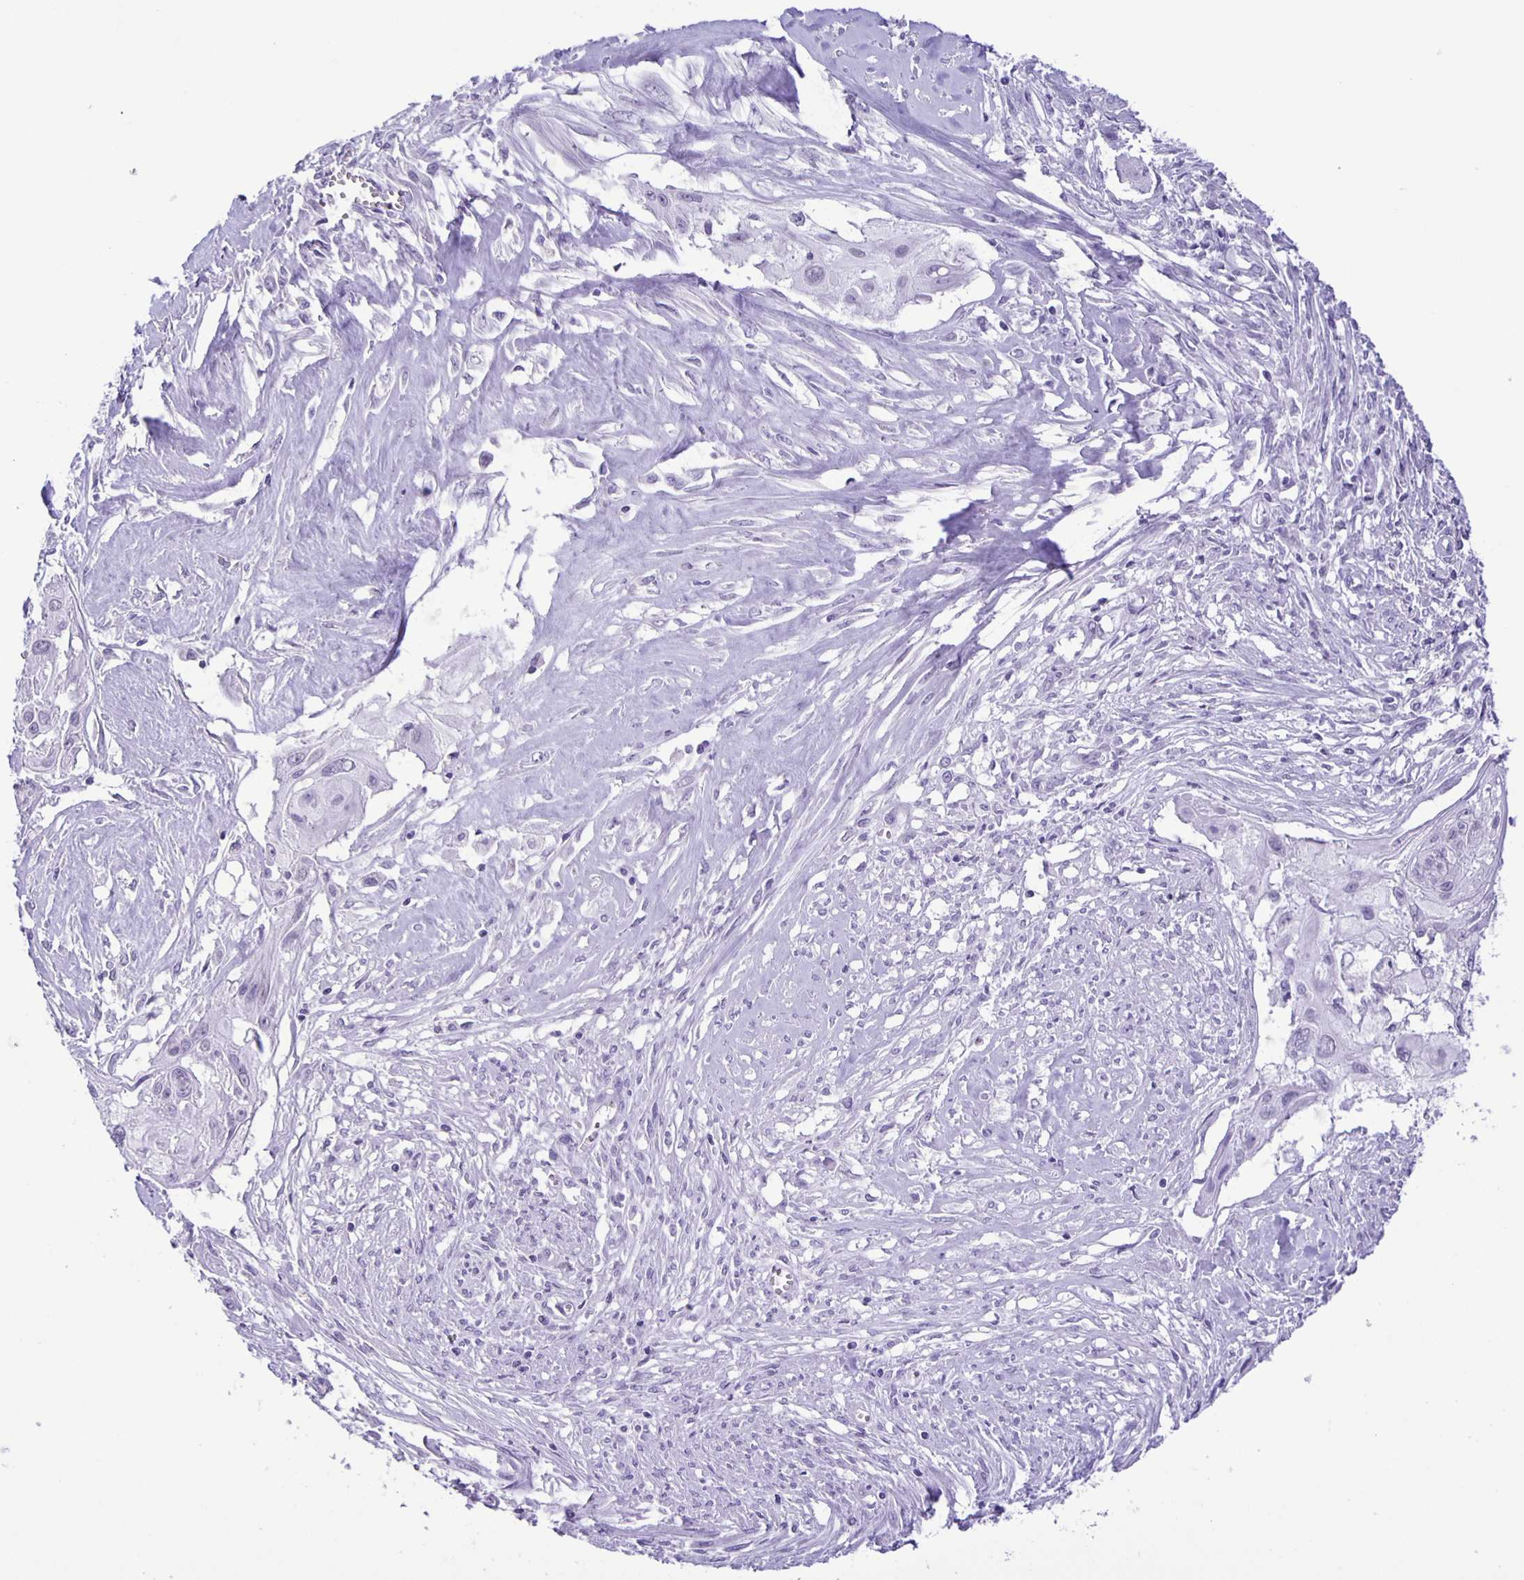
{"staining": {"intensity": "negative", "quantity": "none", "location": "none"}, "tissue": "cervical cancer", "cell_type": "Tumor cells", "image_type": "cancer", "snomed": [{"axis": "morphology", "description": "Squamous cell carcinoma, NOS"}, {"axis": "topography", "description": "Cervix"}], "caption": "There is no significant staining in tumor cells of cervical squamous cell carcinoma.", "gene": "EZHIP", "patient": {"sex": "female", "age": 49}}